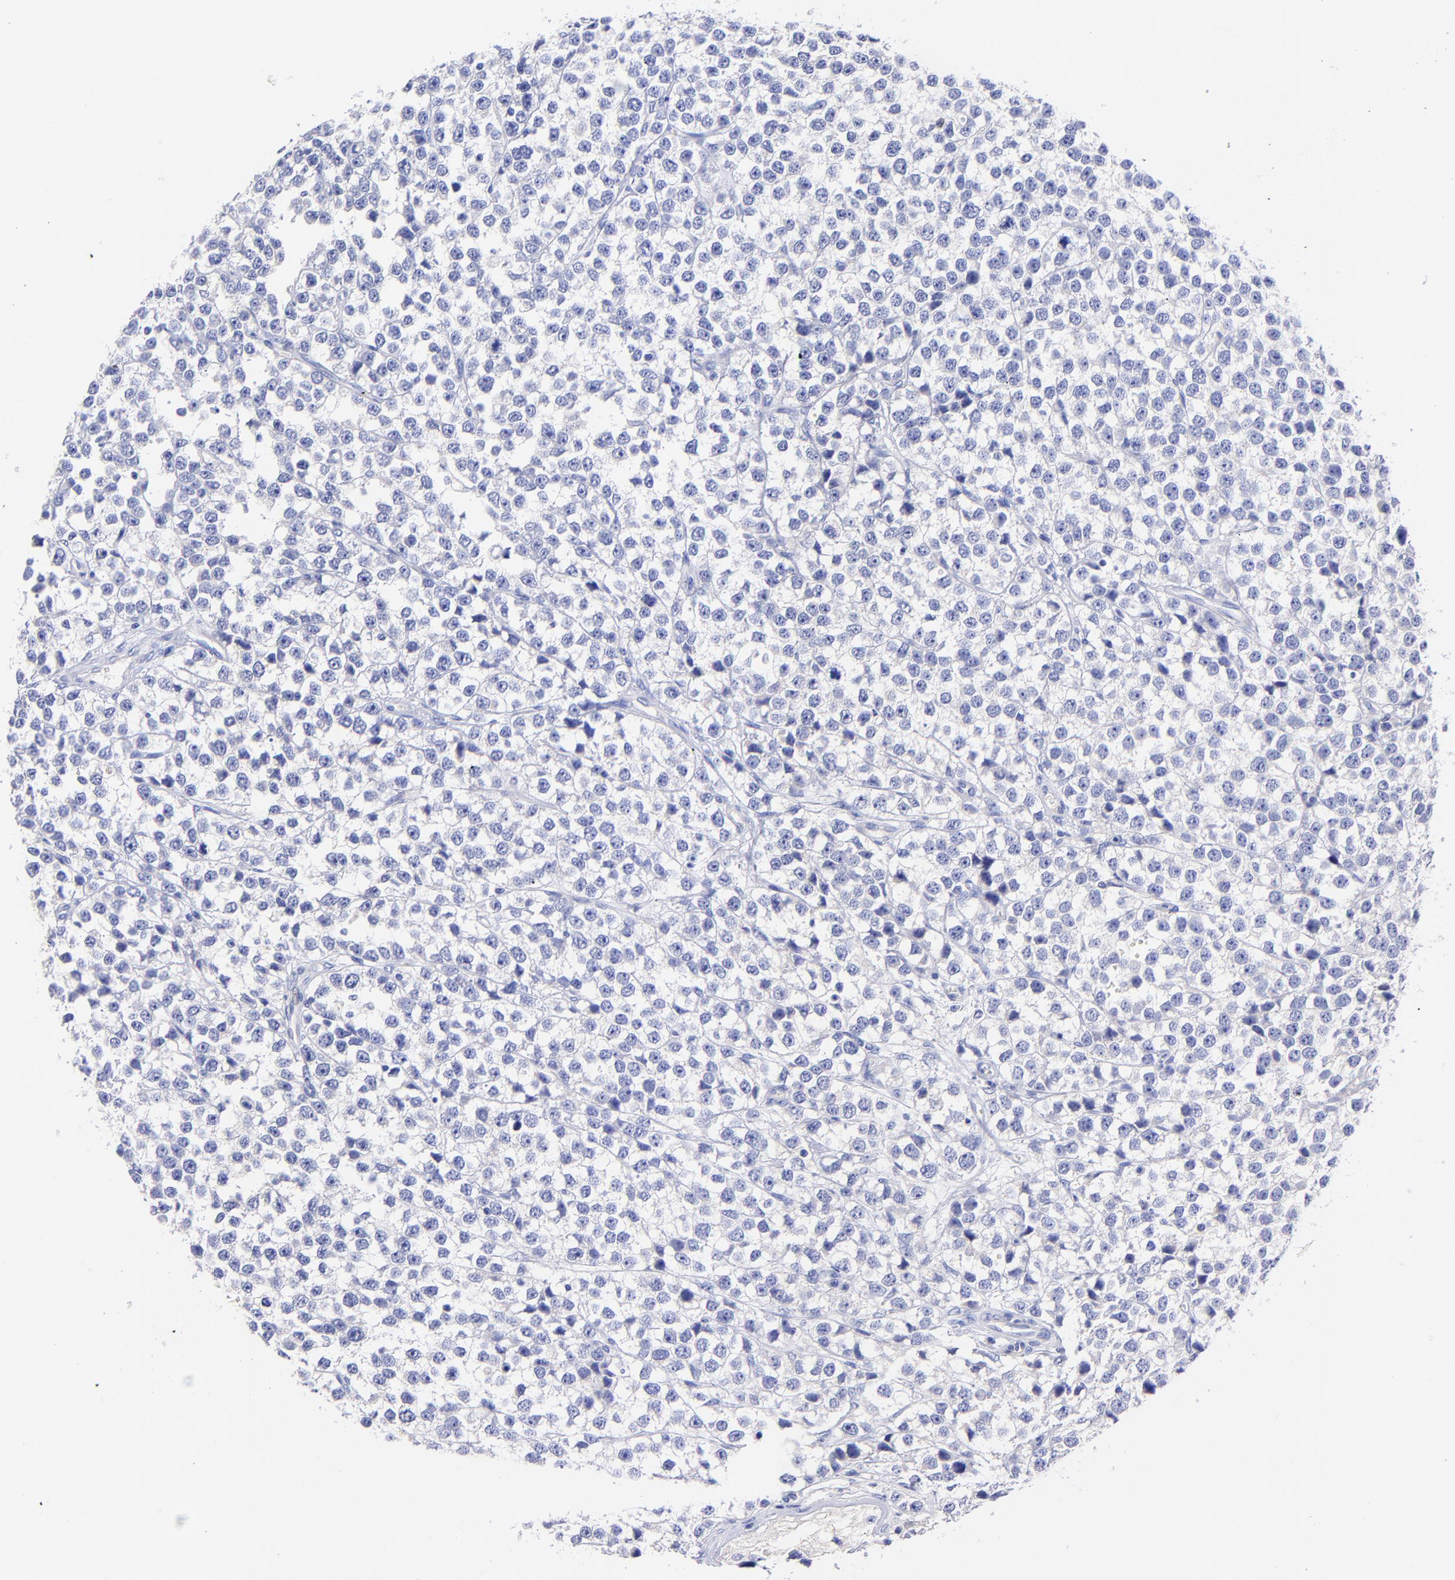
{"staining": {"intensity": "negative", "quantity": "none", "location": "none"}, "tissue": "testis cancer", "cell_type": "Tumor cells", "image_type": "cancer", "snomed": [{"axis": "morphology", "description": "Seminoma, NOS"}, {"axis": "topography", "description": "Testis"}], "caption": "DAB (3,3'-diaminobenzidine) immunohistochemical staining of human testis cancer (seminoma) demonstrates no significant expression in tumor cells.", "gene": "GPHN", "patient": {"sex": "male", "age": 25}}